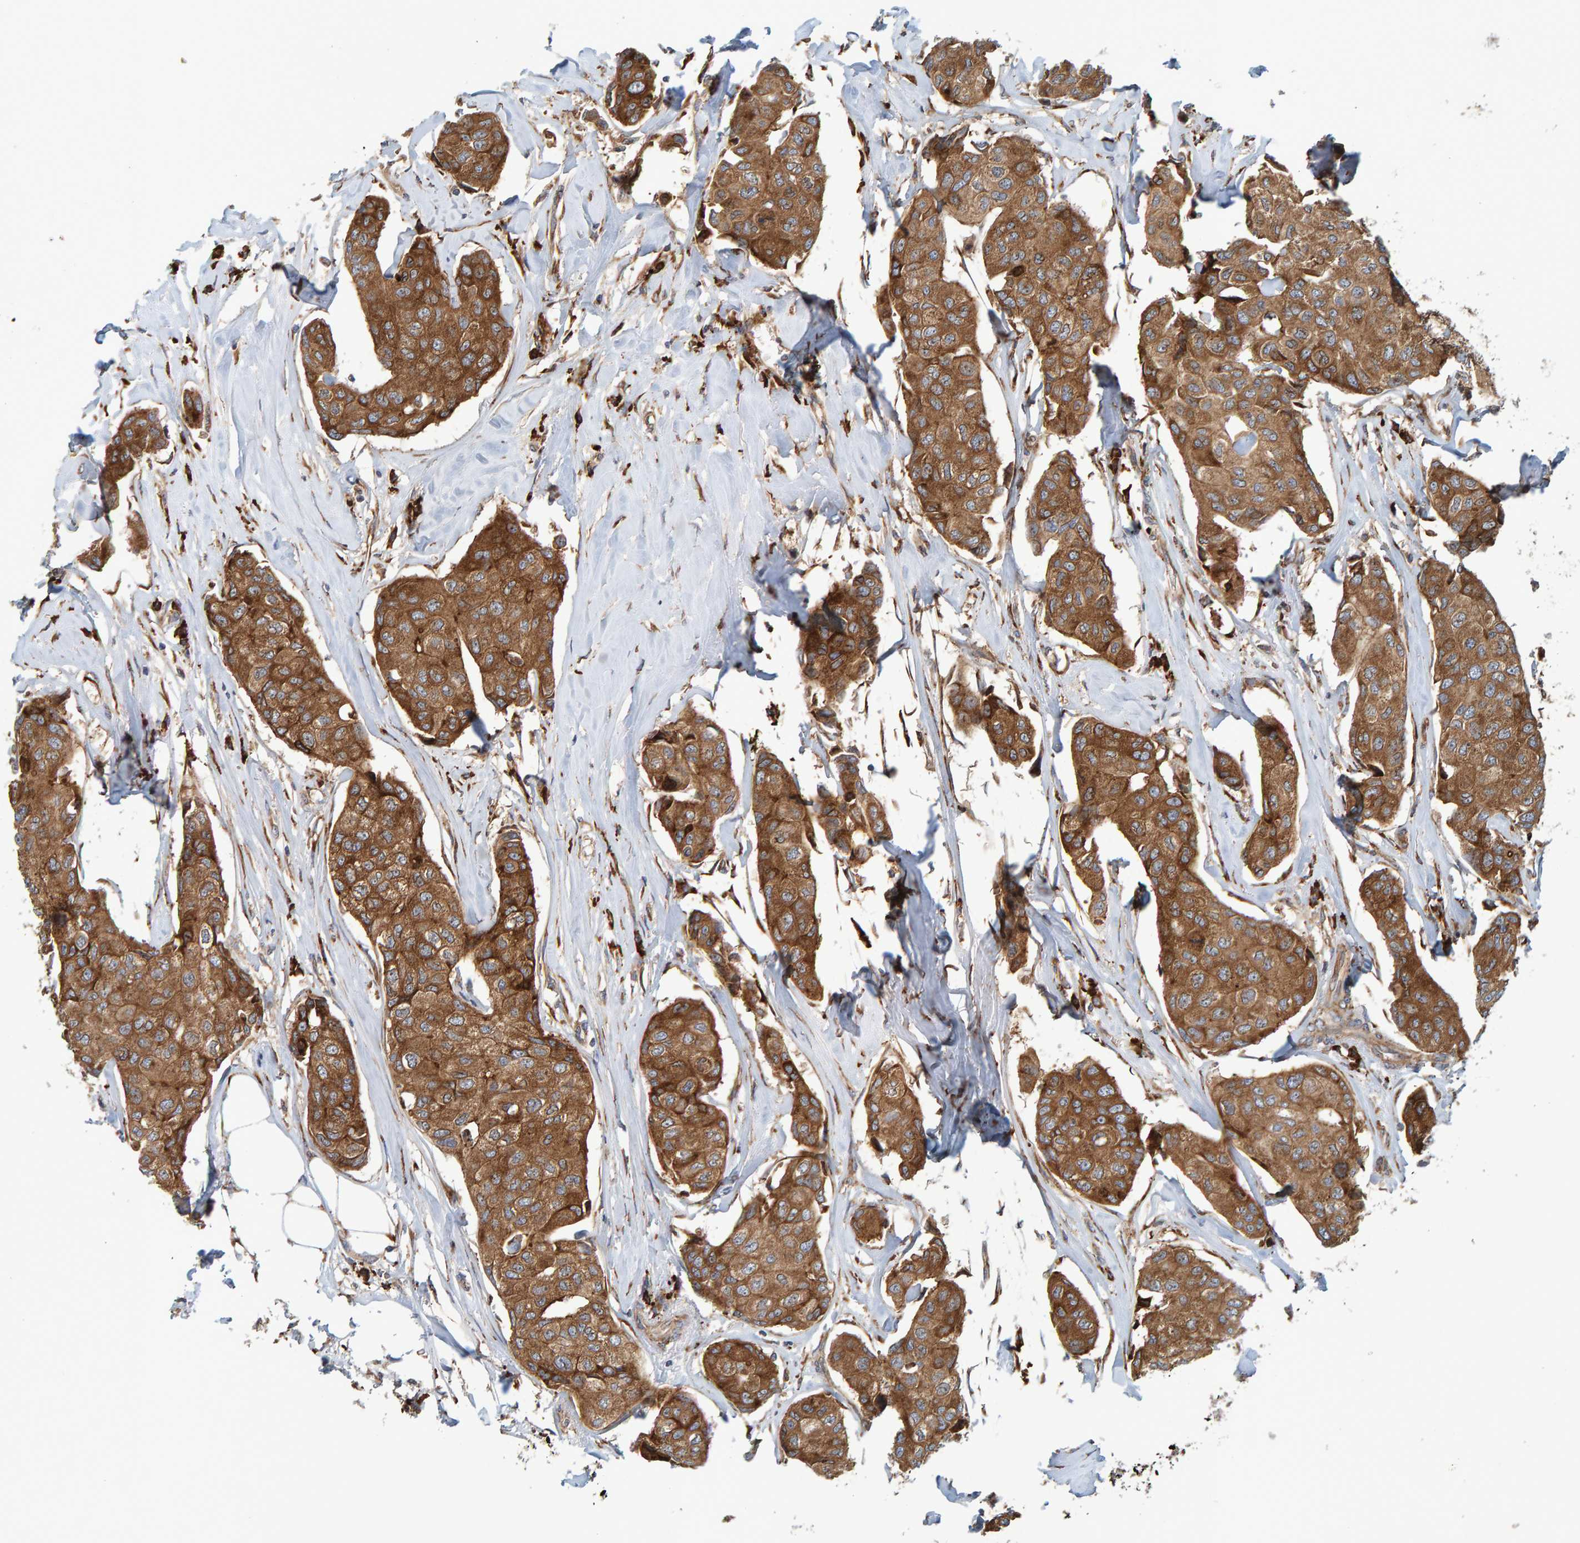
{"staining": {"intensity": "strong", "quantity": ">75%", "location": "cytoplasmic/membranous"}, "tissue": "breast cancer", "cell_type": "Tumor cells", "image_type": "cancer", "snomed": [{"axis": "morphology", "description": "Duct carcinoma"}, {"axis": "topography", "description": "Breast"}], "caption": "Protein staining of breast cancer tissue exhibits strong cytoplasmic/membranous expression in approximately >75% of tumor cells. The staining was performed using DAB to visualize the protein expression in brown, while the nuclei were stained in blue with hematoxylin (Magnification: 20x).", "gene": "BAIAP2", "patient": {"sex": "female", "age": 80}}